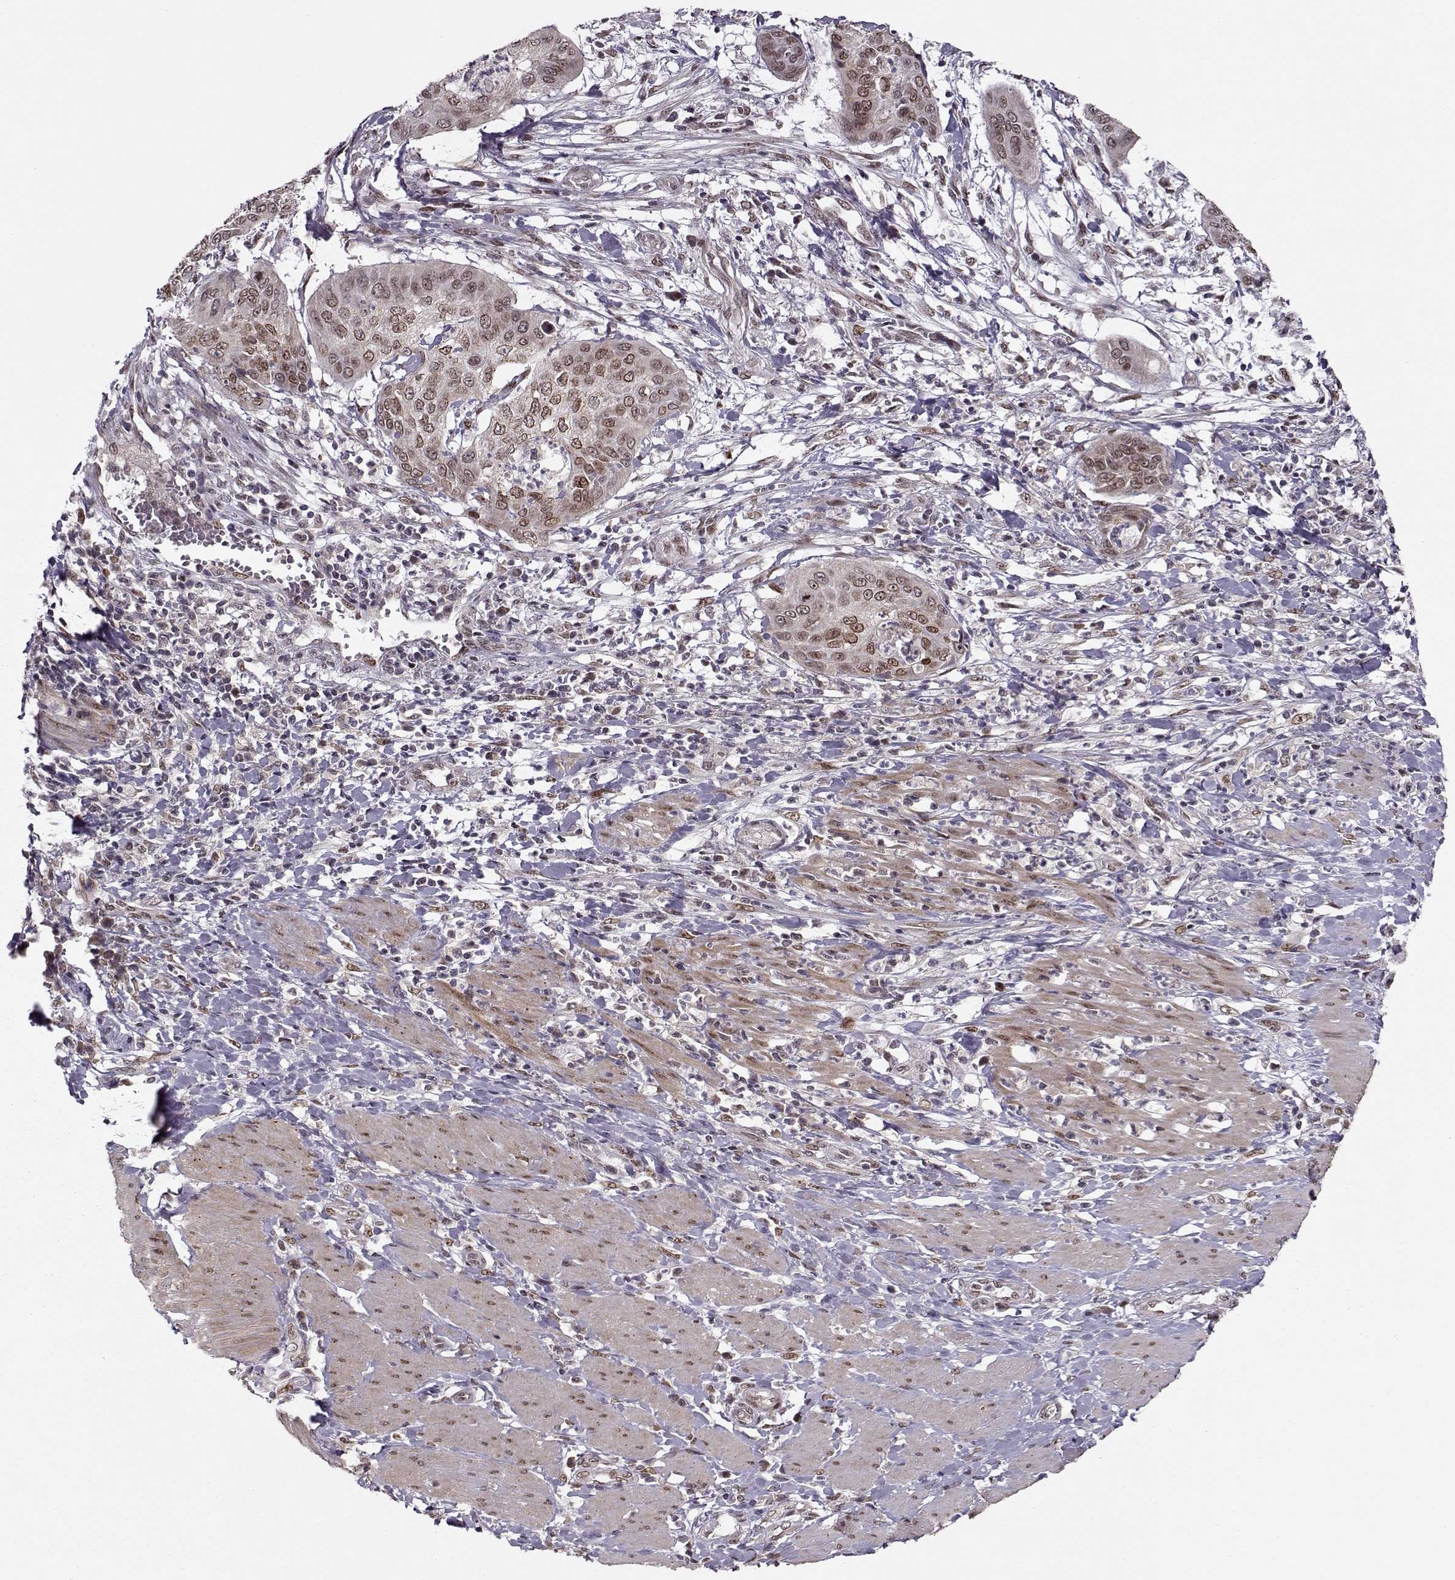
{"staining": {"intensity": "moderate", "quantity": "25%-75%", "location": "nuclear"}, "tissue": "cervical cancer", "cell_type": "Tumor cells", "image_type": "cancer", "snomed": [{"axis": "morphology", "description": "Squamous cell carcinoma, NOS"}, {"axis": "topography", "description": "Cervix"}], "caption": "About 25%-75% of tumor cells in human cervical cancer demonstrate moderate nuclear protein expression as visualized by brown immunohistochemical staining.", "gene": "RAI1", "patient": {"sex": "female", "age": 39}}